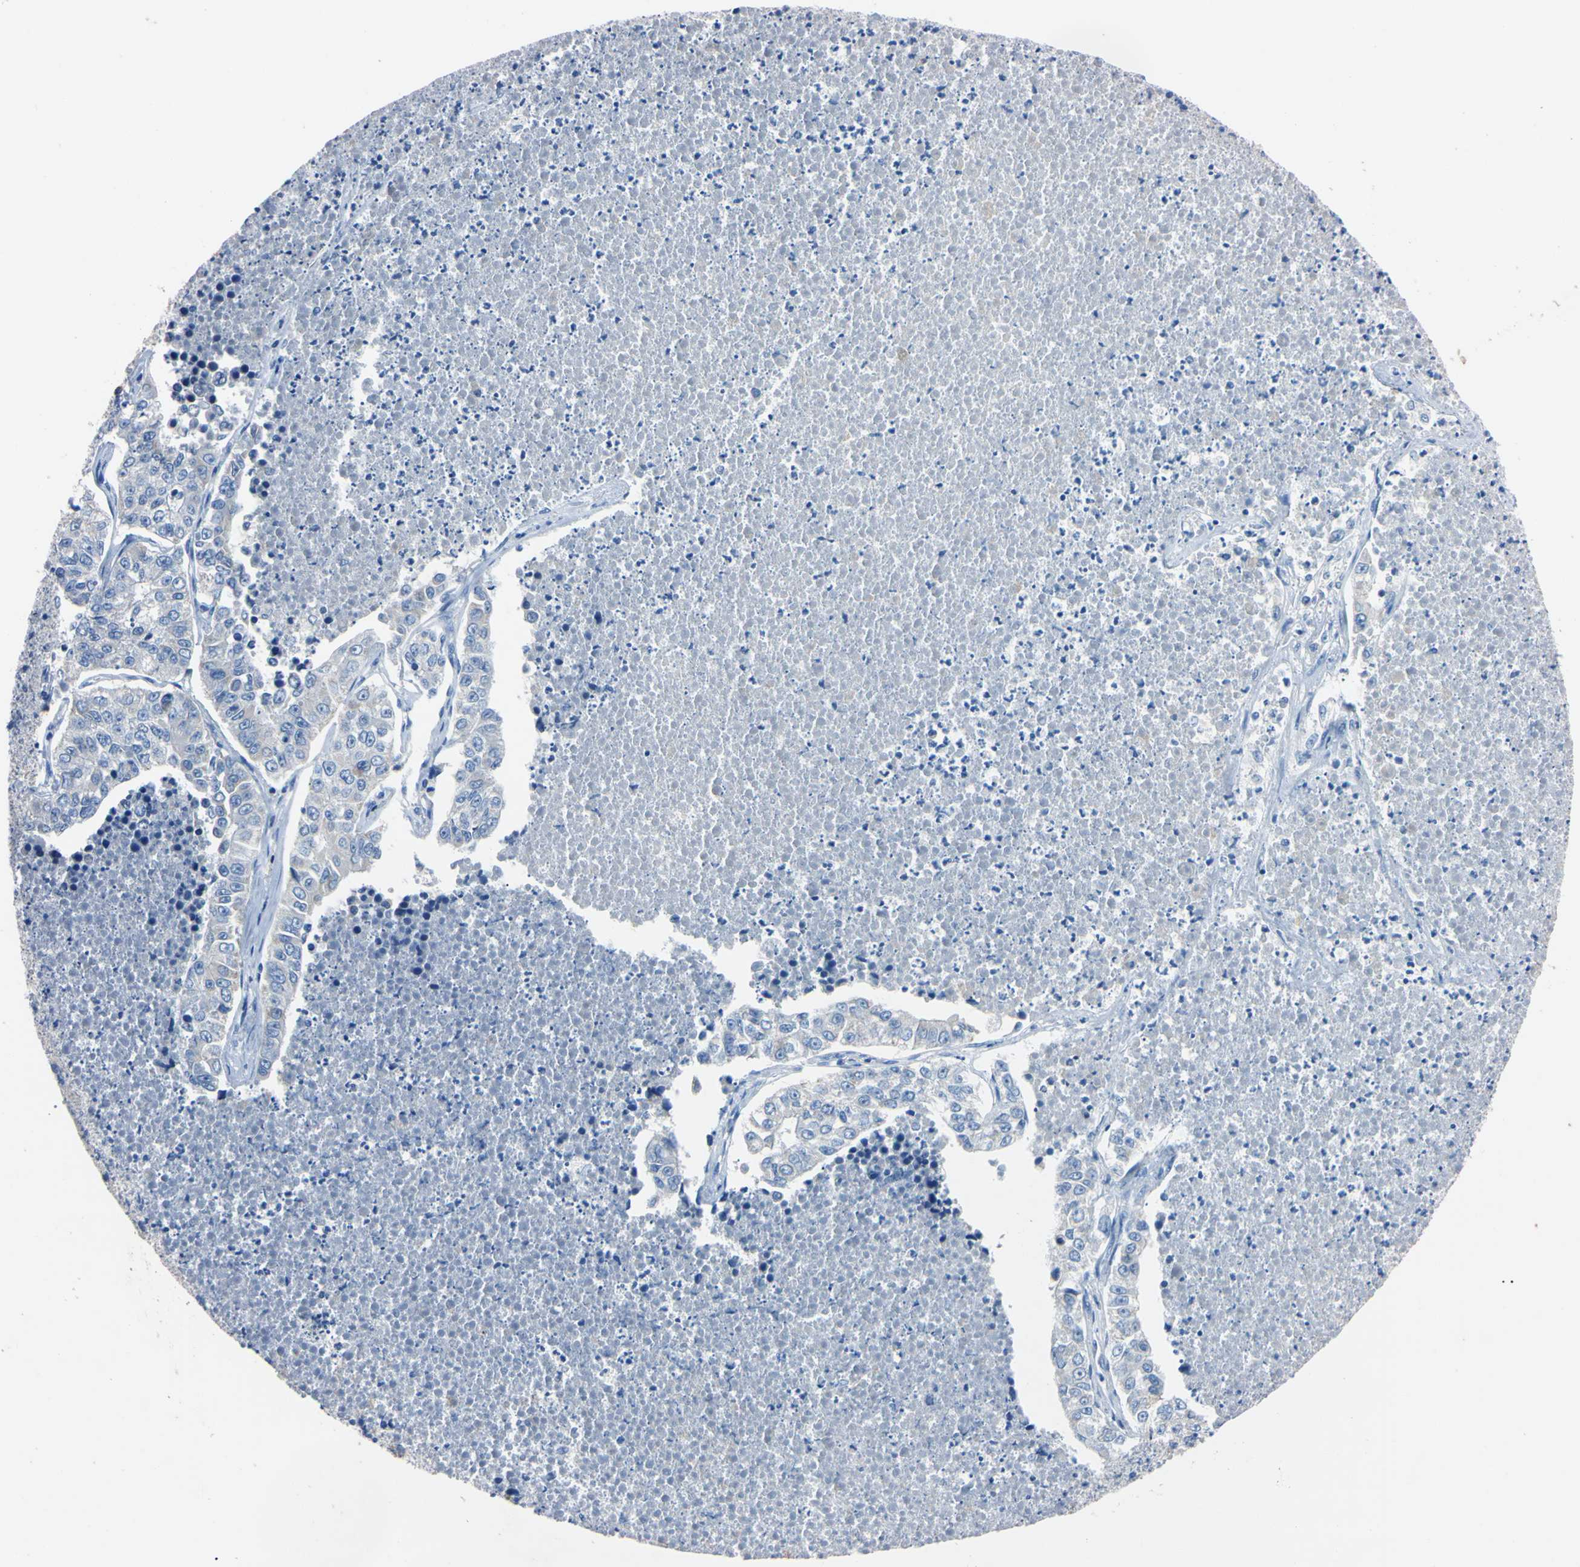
{"staining": {"intensity": "negative", "quantity": "none", "location": "none"}, "tissue": "lung cancer", "cell_type": "Tumor cells", "image_type": "cancer", "snomed": [{"axis": "morphology", "description": "Adenocarcinoma, NOS"}, {"axis": "topography", "description": "Lung"}], "caption": "This is an IHC micrograph of lung cancer. There is no staining in tumor cells.", "gene": "PNKD", "patient": {"sex": "male", "age": 49}}